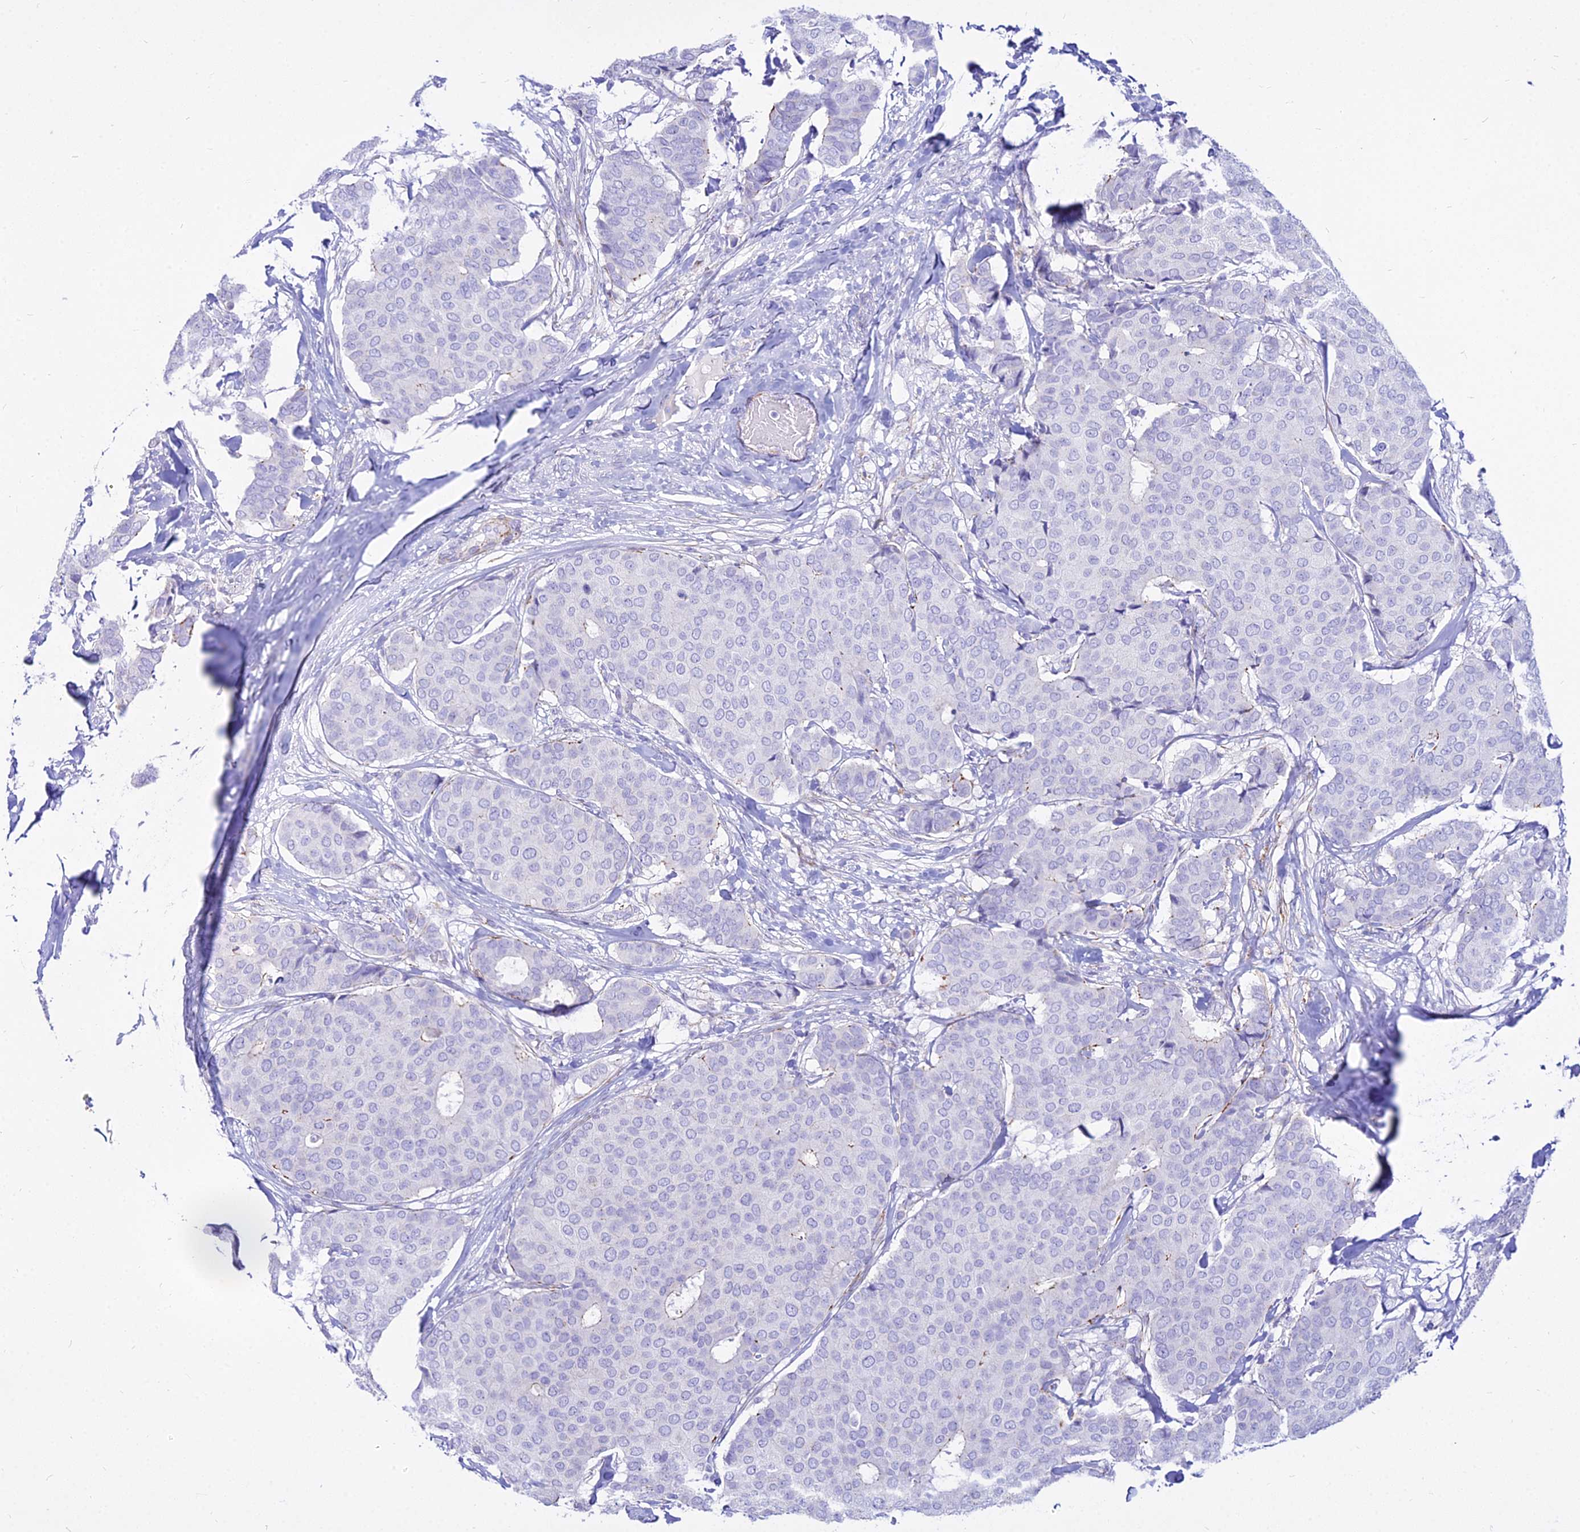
{"staining": {"intensity": "negative", "quantity": "none", "location": "none"}, "tissue": "breast cancer", "cell_type": "Tumor cells", "image_type": "cancer", "snomed": [{"axis": "morphology", "description": "Duct carcinoma"}, {"axis": "topography", "description": "Breast"}], "caption": "A photomicrograph of breast cancer (intraductal carcinoma) stained for a protein reveals no brown staining in tumor cells.", "gene": "DLX1", "patient": {"sex": "female", "age": 75}}